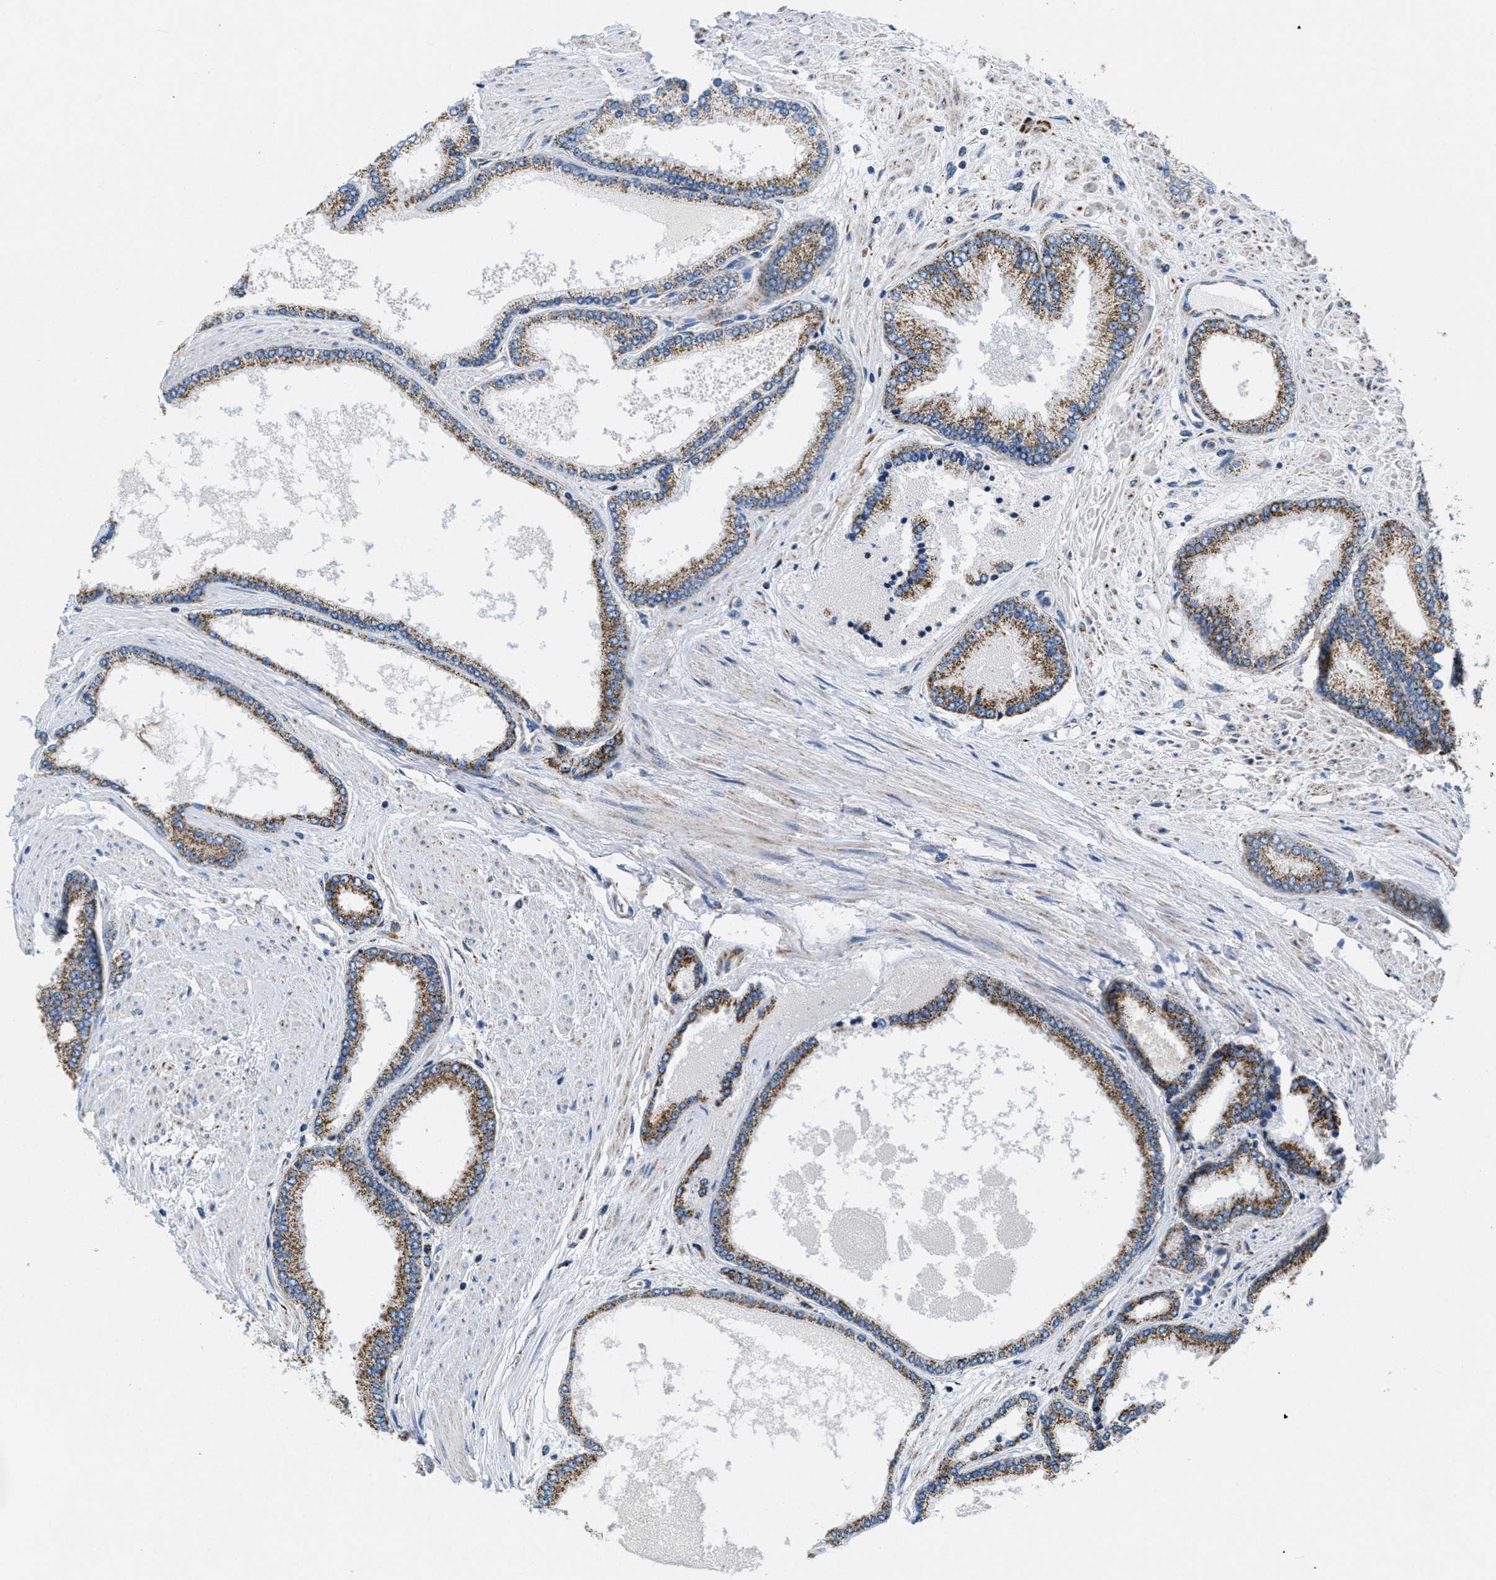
{"staining": {"intensity": "moderate", "quantity": ">75%", "location": "cytoplasmic/membranous"}, "tissue": "prostate cancer", "cell_type": "Tumor cells", "image_type": "cancer", "snomed": [{"axis": "morphology", "description": "Adenocarcinoma, High grade"}, {"axis": "topography", "description": "Prostate"}], "caption": "DAB immunohistochemical staining of prostate high-grade adenocarcinoma exhibits moderate cytoplasmic/membranous protein positivity in approximately >75% of tumor cells.", "gene": "KCNJ5", "patient": {"sex": "male", "age": 61}}